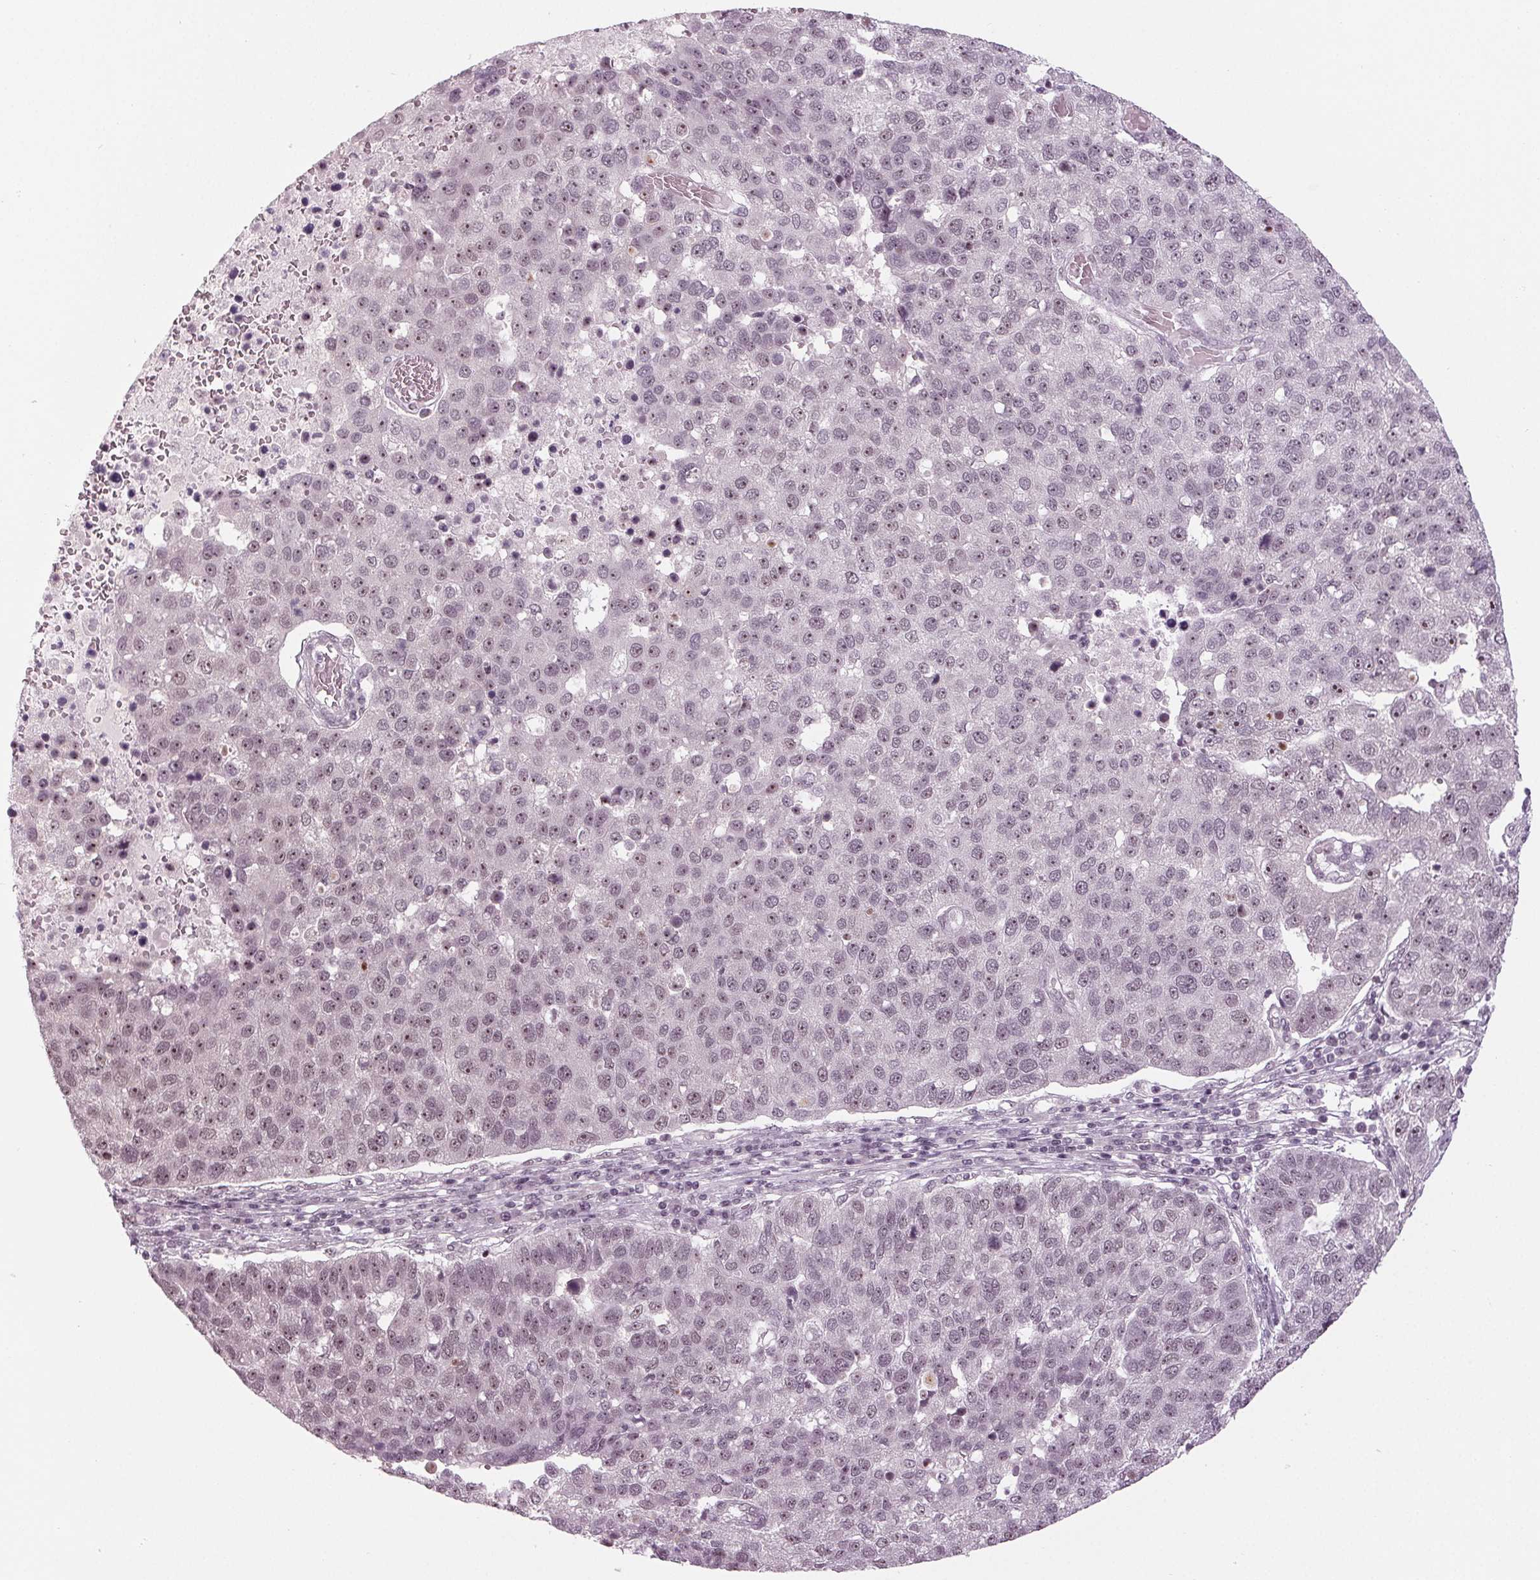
{"staining": {"intensity": "strong", "quantity": "25%-75%", "location": "nuclear"}, "tissue": "pancreatic cancer", "cell_type": "Tumor cells", "image_type": "cancer", "snomed": [{"axis": "morphology", "description": "Adenocarcinoma, NOS"}, {"axis": "topography", "description": "Pancreas"}], "caption": "High-magnification brightfield microscopy of pancreatic adenocarcinoma stained with DAB (3,3'-diaminobenzidine) (brown) and counterstained with hematoxylin (blue). tumor cells exhibit strong nuclear positivity is identified in about25%-75% of cells. (brown staining indicates protein expression, while blue staining denotes nuclei).", "gene": "DDX41", "patient": {"sex": "female", "age": 61}}